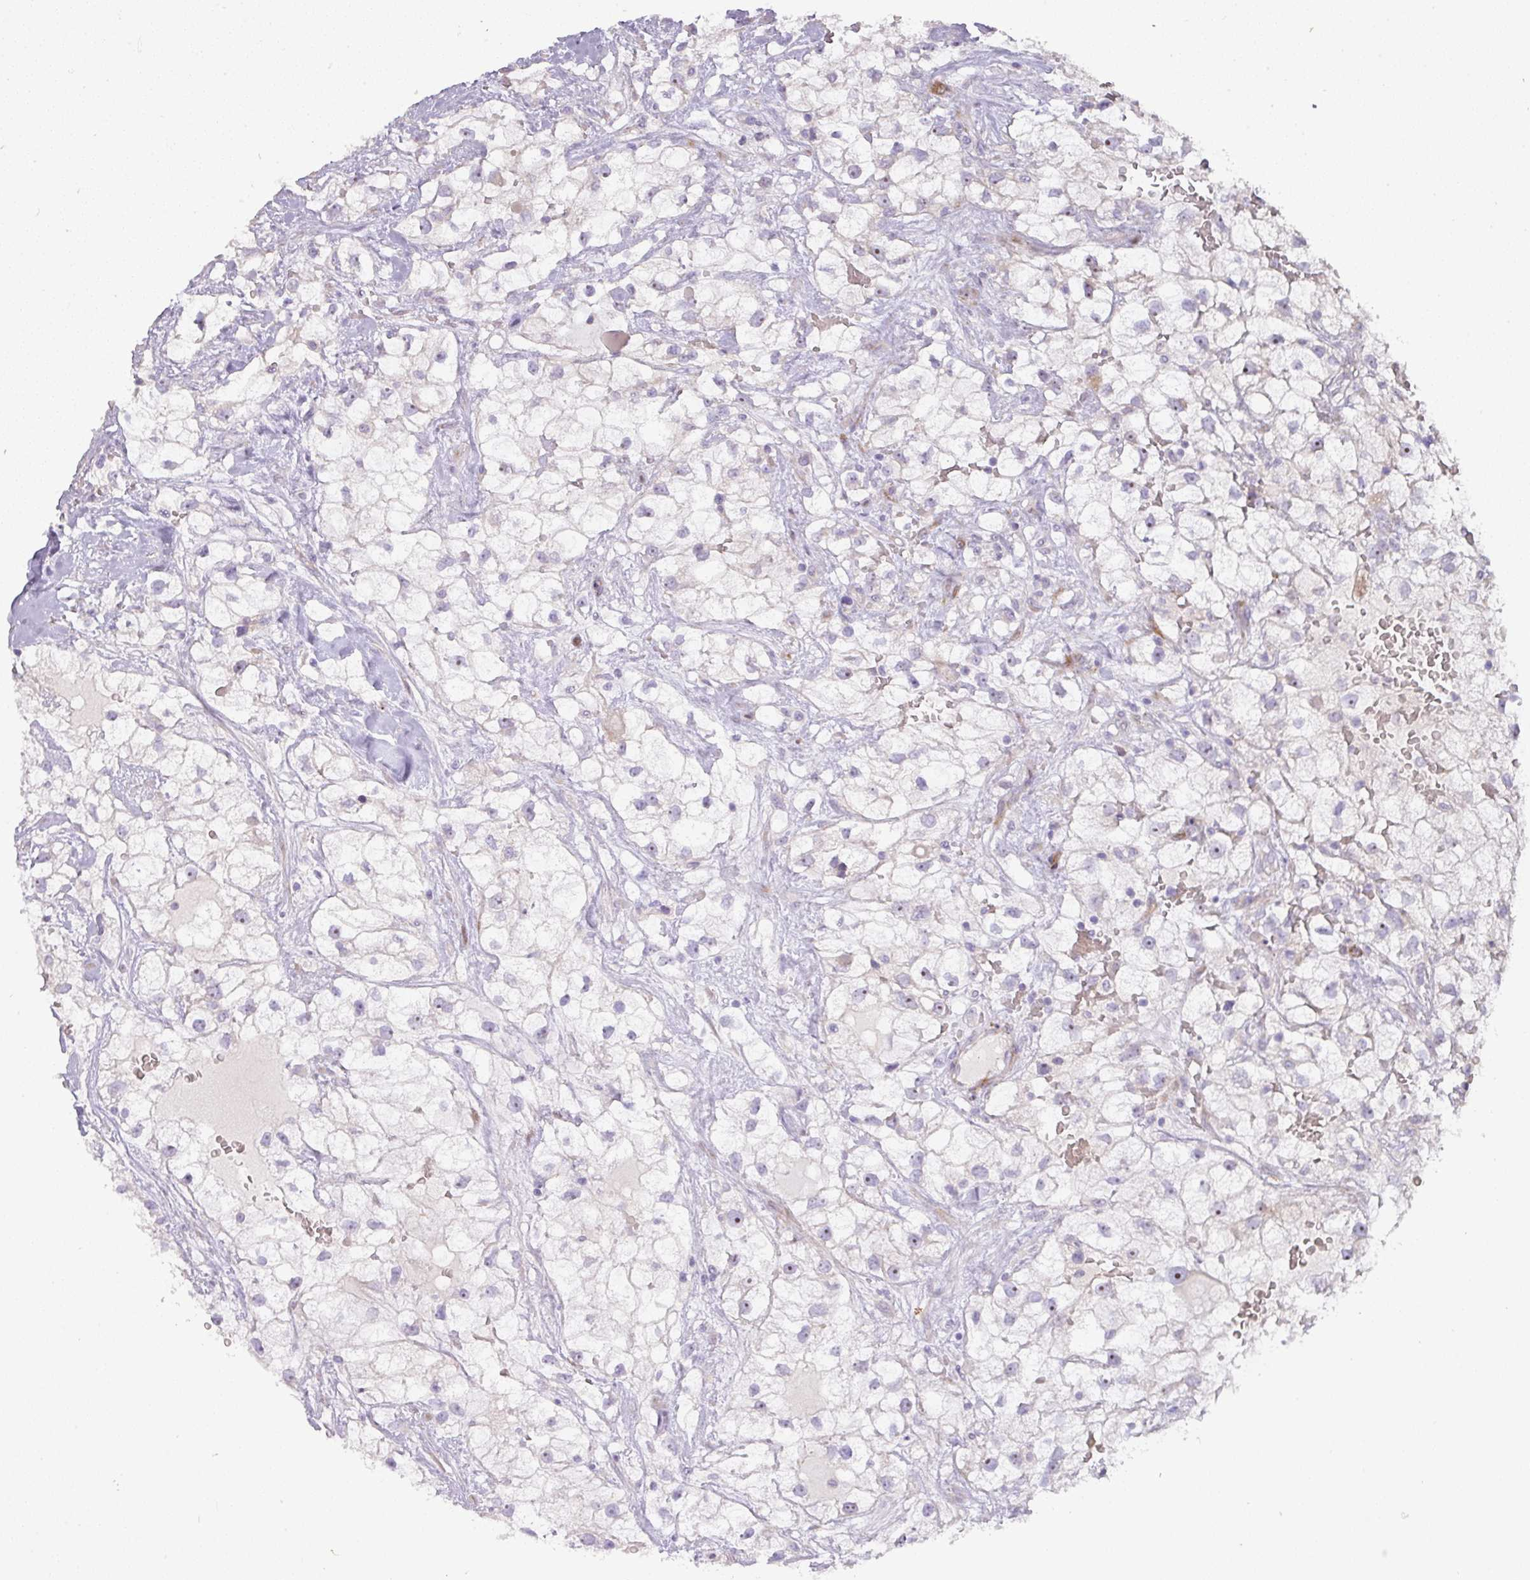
{"staining": {"intensity": "moderate", "quantity": "<25%", "location": "nuclear"}, "tissue": "renal cancer", "cell_type": "Tumor cells", "image_type": "cancer", "snomed": [{"axis": "morphology", "description": "Adenocarcinoma, NOS"}, {"axis": "topography", "description": "Kidney"}], "caption": "The histopathology image displays immunohistochemical staining of renal cancer (adenocarcinoma). There is moderate nuclear expression is appreciated in approximately <25% of tumor cells.", "gene": "ATP6V1F", "patient": {"sex": "male", "age": 59}}